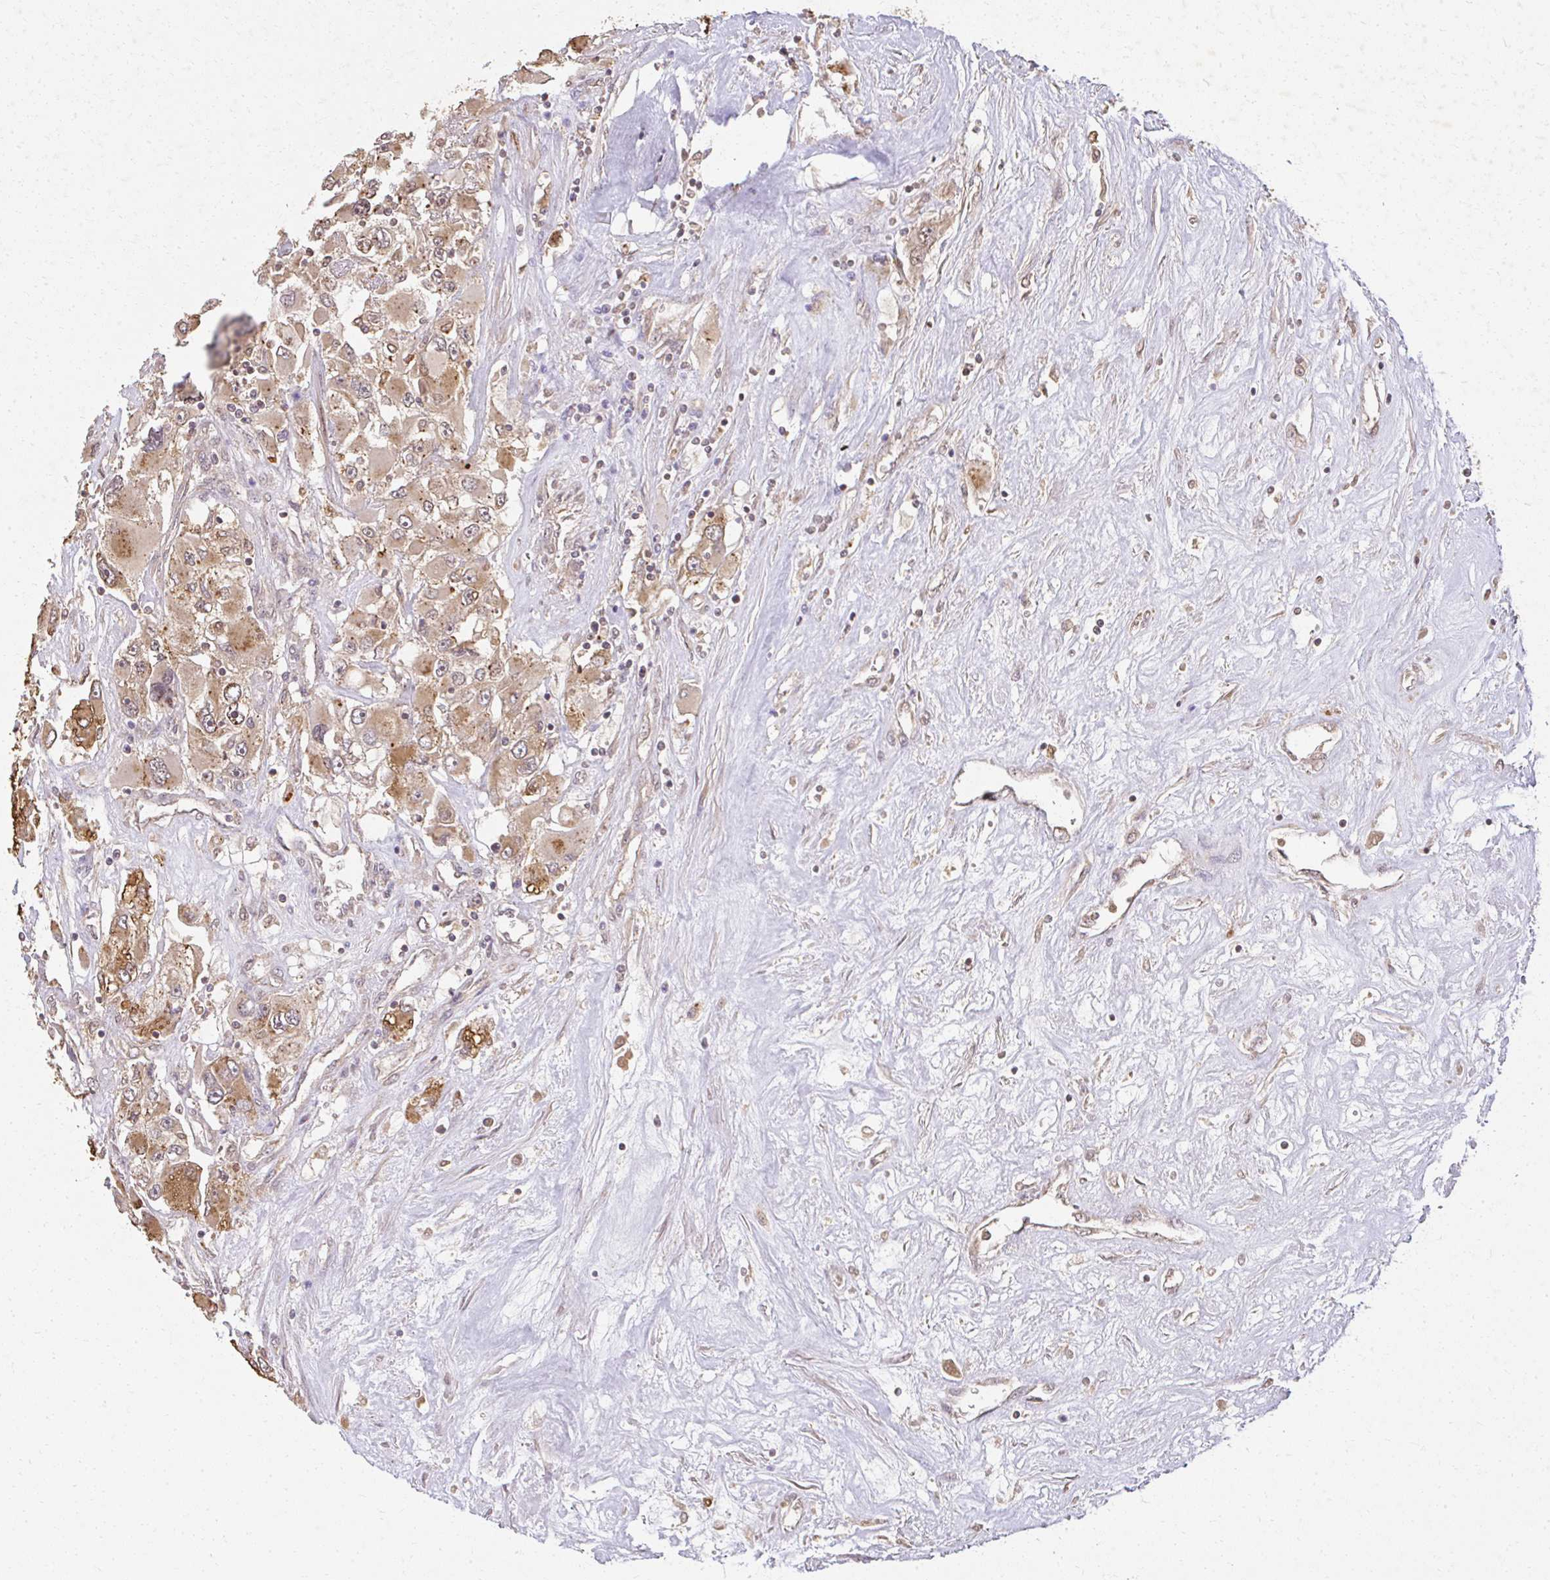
{"staining": {"intensity": "moderate", "quantity": "25%-75%", "location": "cytoplasmic/membranous"}, "tissue": "renal cancer", "cell_type": "Tumor cells", "image_type": "cancer", "snomed": [{"axis": "morphology", "description": "Adenocarcinoma, NOS"}, {"axis": "topography", "description": "Kidney"}], "caption": "A high-resolution image shows IHC staining of adenocarcinoma (renal), which reveals moderate cytoplasmic/membranous positivity in approximately 25%-75% of tumor cells.", "gene": "LARS2", "patient": {"sex": "female", "age": 52}}